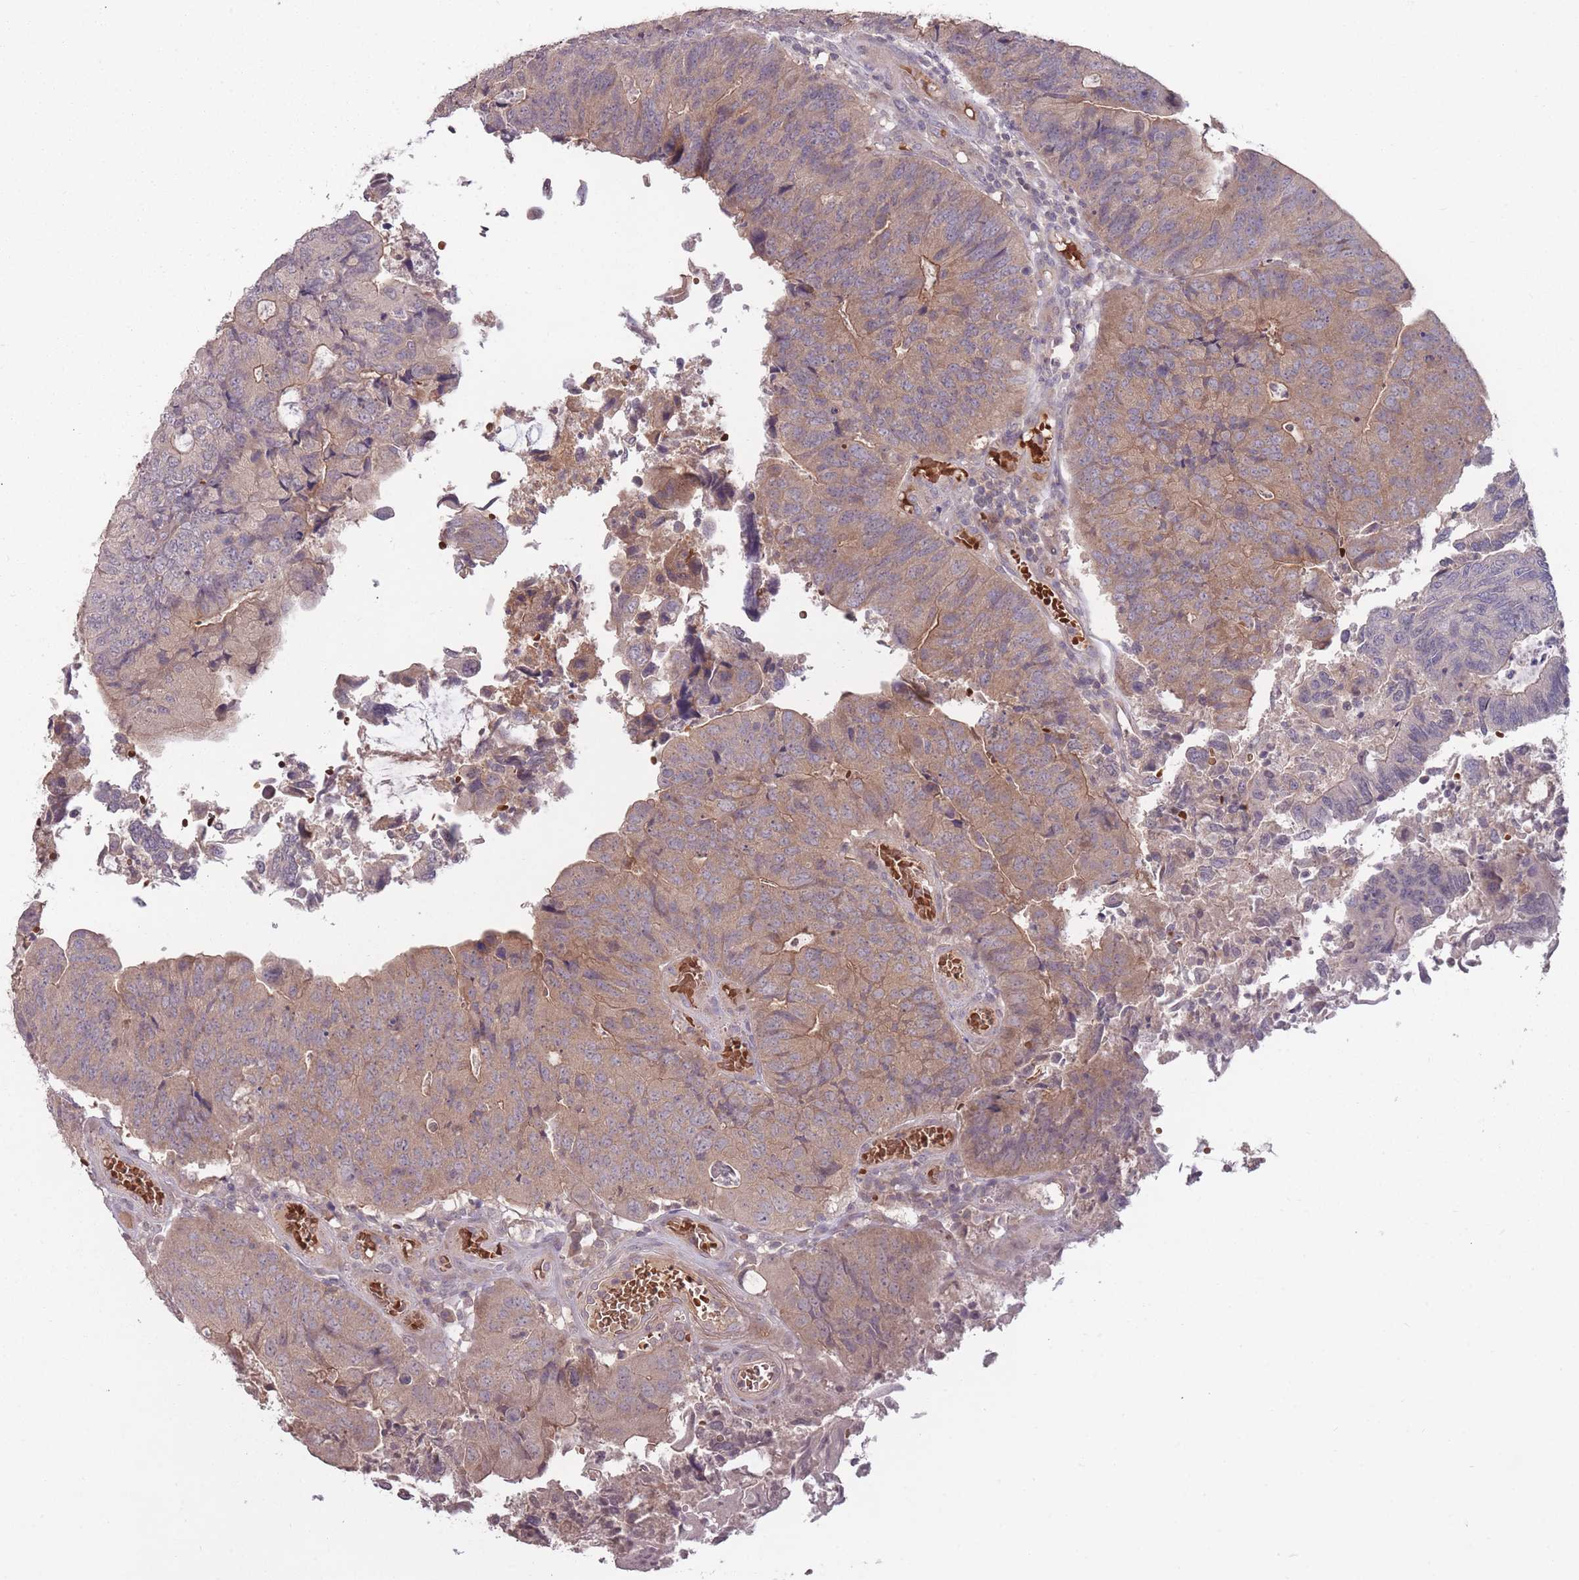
{"staining": {"intensity": "weak", "quantity": "<25%", "location": "cytoplasmic/membranous"}, "tissue": "colorectal cancer", "cell_type": "Tumor cells", "image_type": "cancer", "snomed": [{"axis": "morphology", "description": "Adenocarcinoma, NOS"}, {"axis": "topography", "description": "Colon"}], "caption": "Tumor cells show no significant protein expression in adenocarcinoma (colorectal).", "gene": "ADCYAP1R1", "patient": {"sex": "female", "age": 67}}